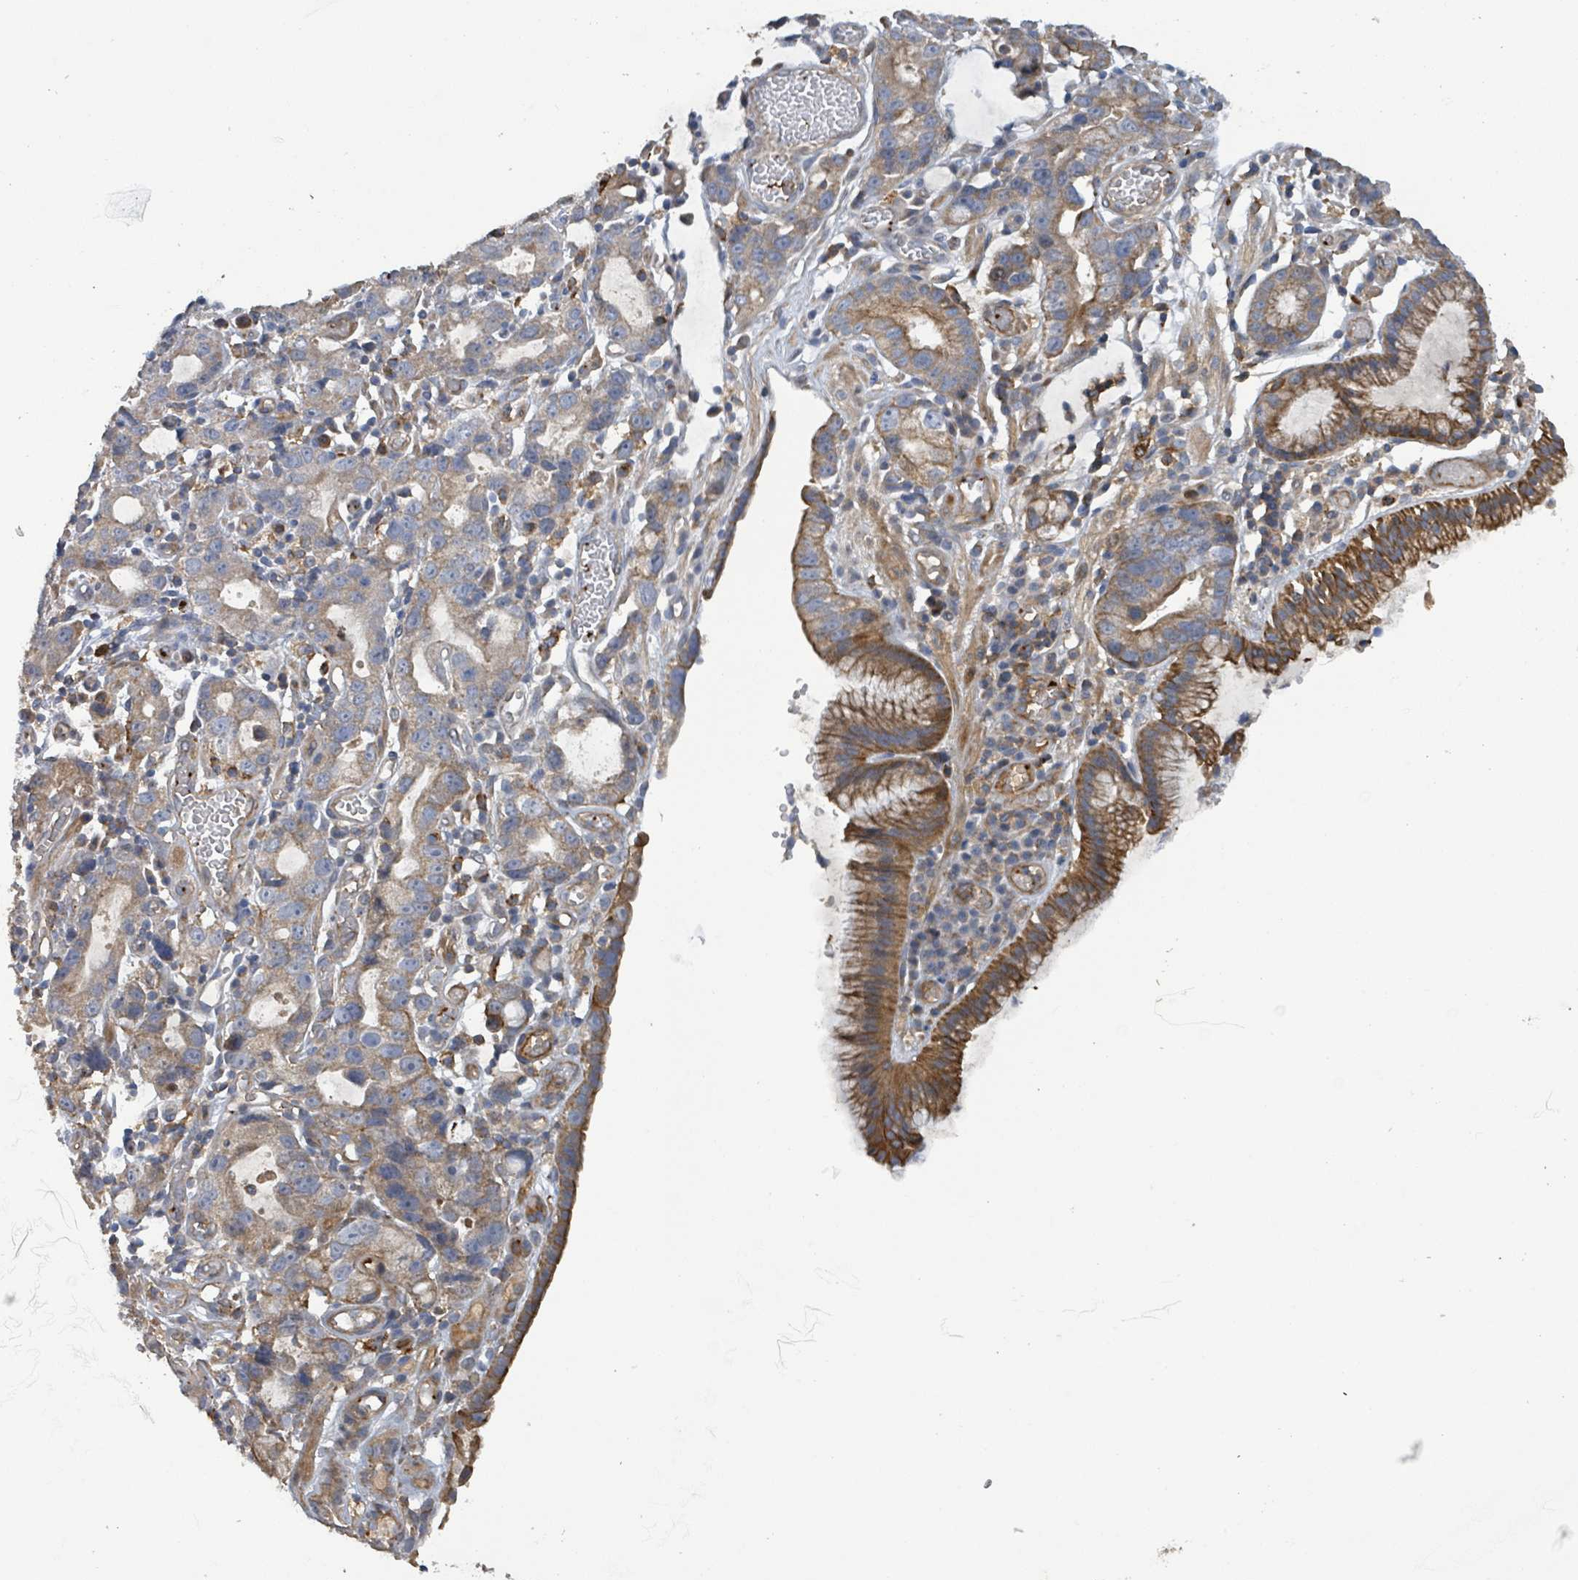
{"staining": {"intensity": "moderate", "quantity": ">75%", "location": "cytoplasmic/membranous"}, "tissue": "stomach cancer", "cell_type": "Tumor cells", "image_type": "cancer", "snomed": [{"axis": "morphology", "description": "Adenocarcinoma, NOS"}, {"axis": "topography", "description": "Stomach"}], "caption": "An image of adenocarcinoma (stomach) stained for a protein demonstrates moderate cytoplasmic/membranous brown staining in tumor cells.", "gene": "PLAAT1", "patient": {"sex": "male", "age": 55}}